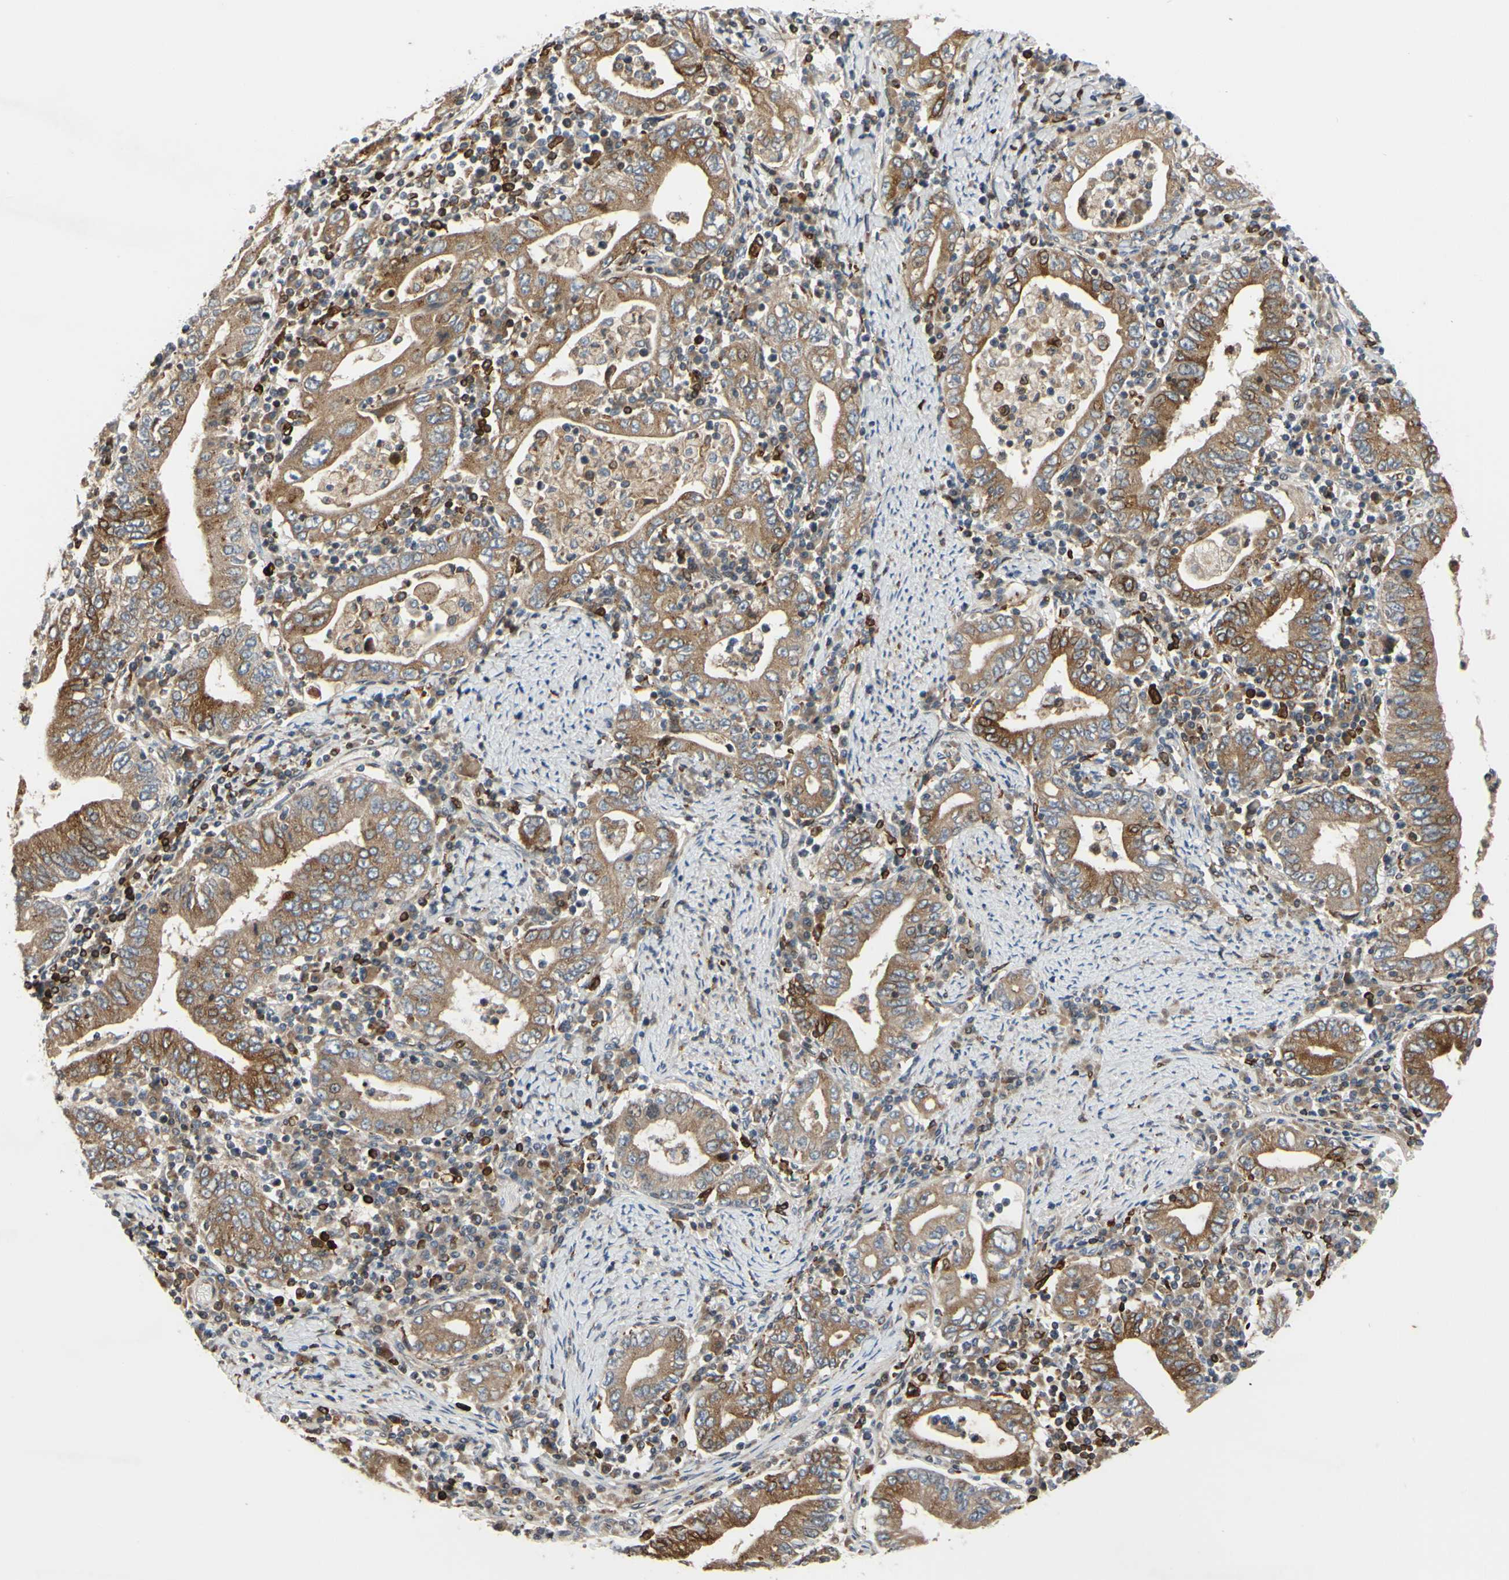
{"staining": {"intensity": "moderate", "quantity": "25%-75%", "location": "cytoplasmic/membranous"}, "tissue": "stomach cancer", "cell_type": "Tumor cells", "image_type": "cancer", "snomed": [{"axis": "morphology", "description": "Normal tissue, NOS"}, {"axis": "morphology", "description": "Adenocarcinoma, NOS"}, {"axis": "topography", "description": "Esophagus"}, {"axis": "topography", "description": "Stomach, upper"}, {"axis": "topography", "description": "Peripheral nerve tissue"}], "caption": "Moderate cytoplasmic/membranous protein positivity is appreciated in approximately 25%-75% of tumor cells in stomach adenocarcinoma.", "gene": "PLXNA2", "patient": {"sex": "male", "age": 62}}